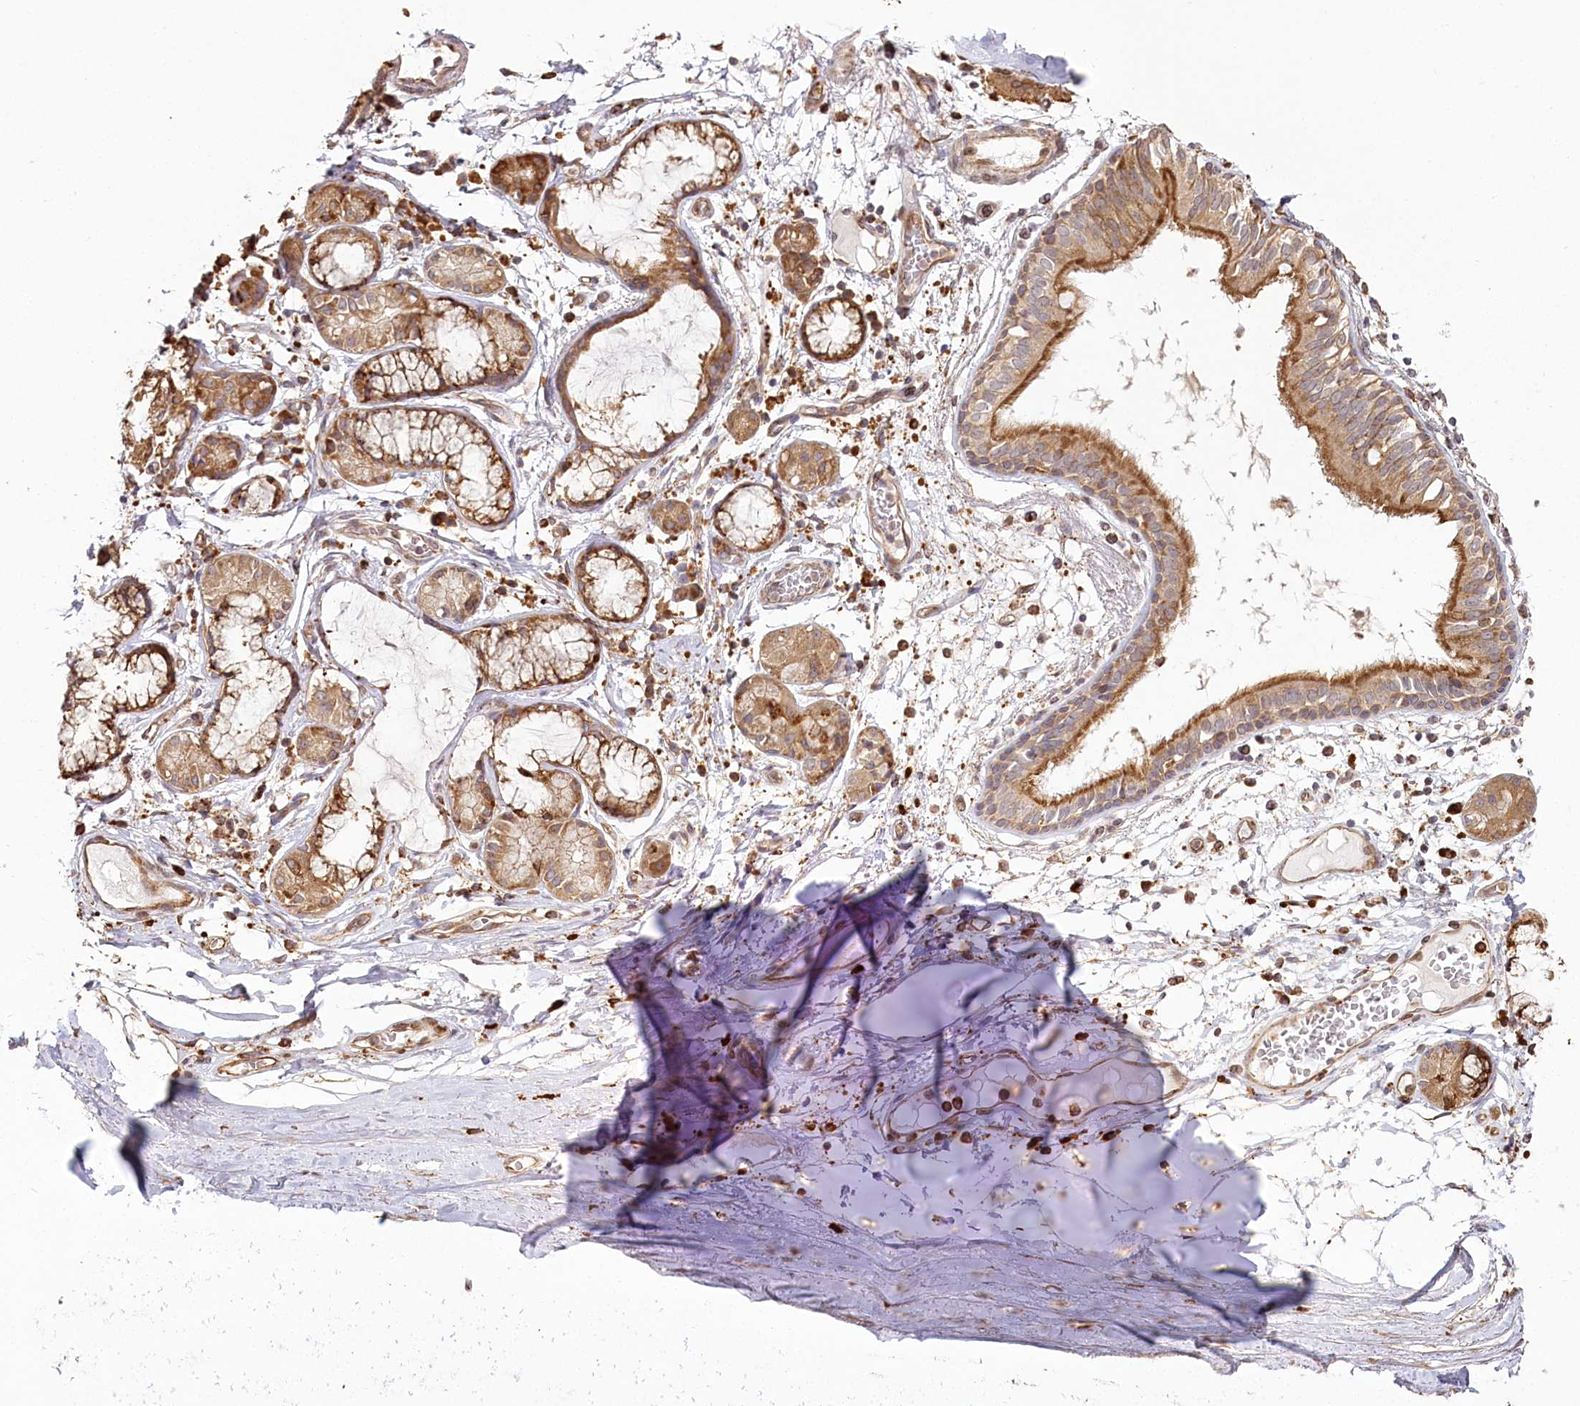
{"staining": {"intensity": "moderate", "quantity": ">75%", "location": "cytoplasmic/membranous"}, "tissue": "adipose tissue", "cell_type": "Adipocytes", "image_type": "normal", "snomed": [{"axis": "morphology", "description": "Normal tissue, NOS"}, {"axis": "topography", "description": "Cartilage tissue"}], "caption": "High-magnification brightfield microscopy of normal adipose tissue stained with DAB (3,3'-diaminobenzidine) (brown) and counterstained with hematoxylin (blue). adipocytes exhibit moderate cytoplasmic/membranous expression is present in approximately>75% of cells. (brown staining indicates protein expression, while blue staining denotes nuclei).", "gene": "FAM13A", "patient": {"sex": "female", "age": 63}}